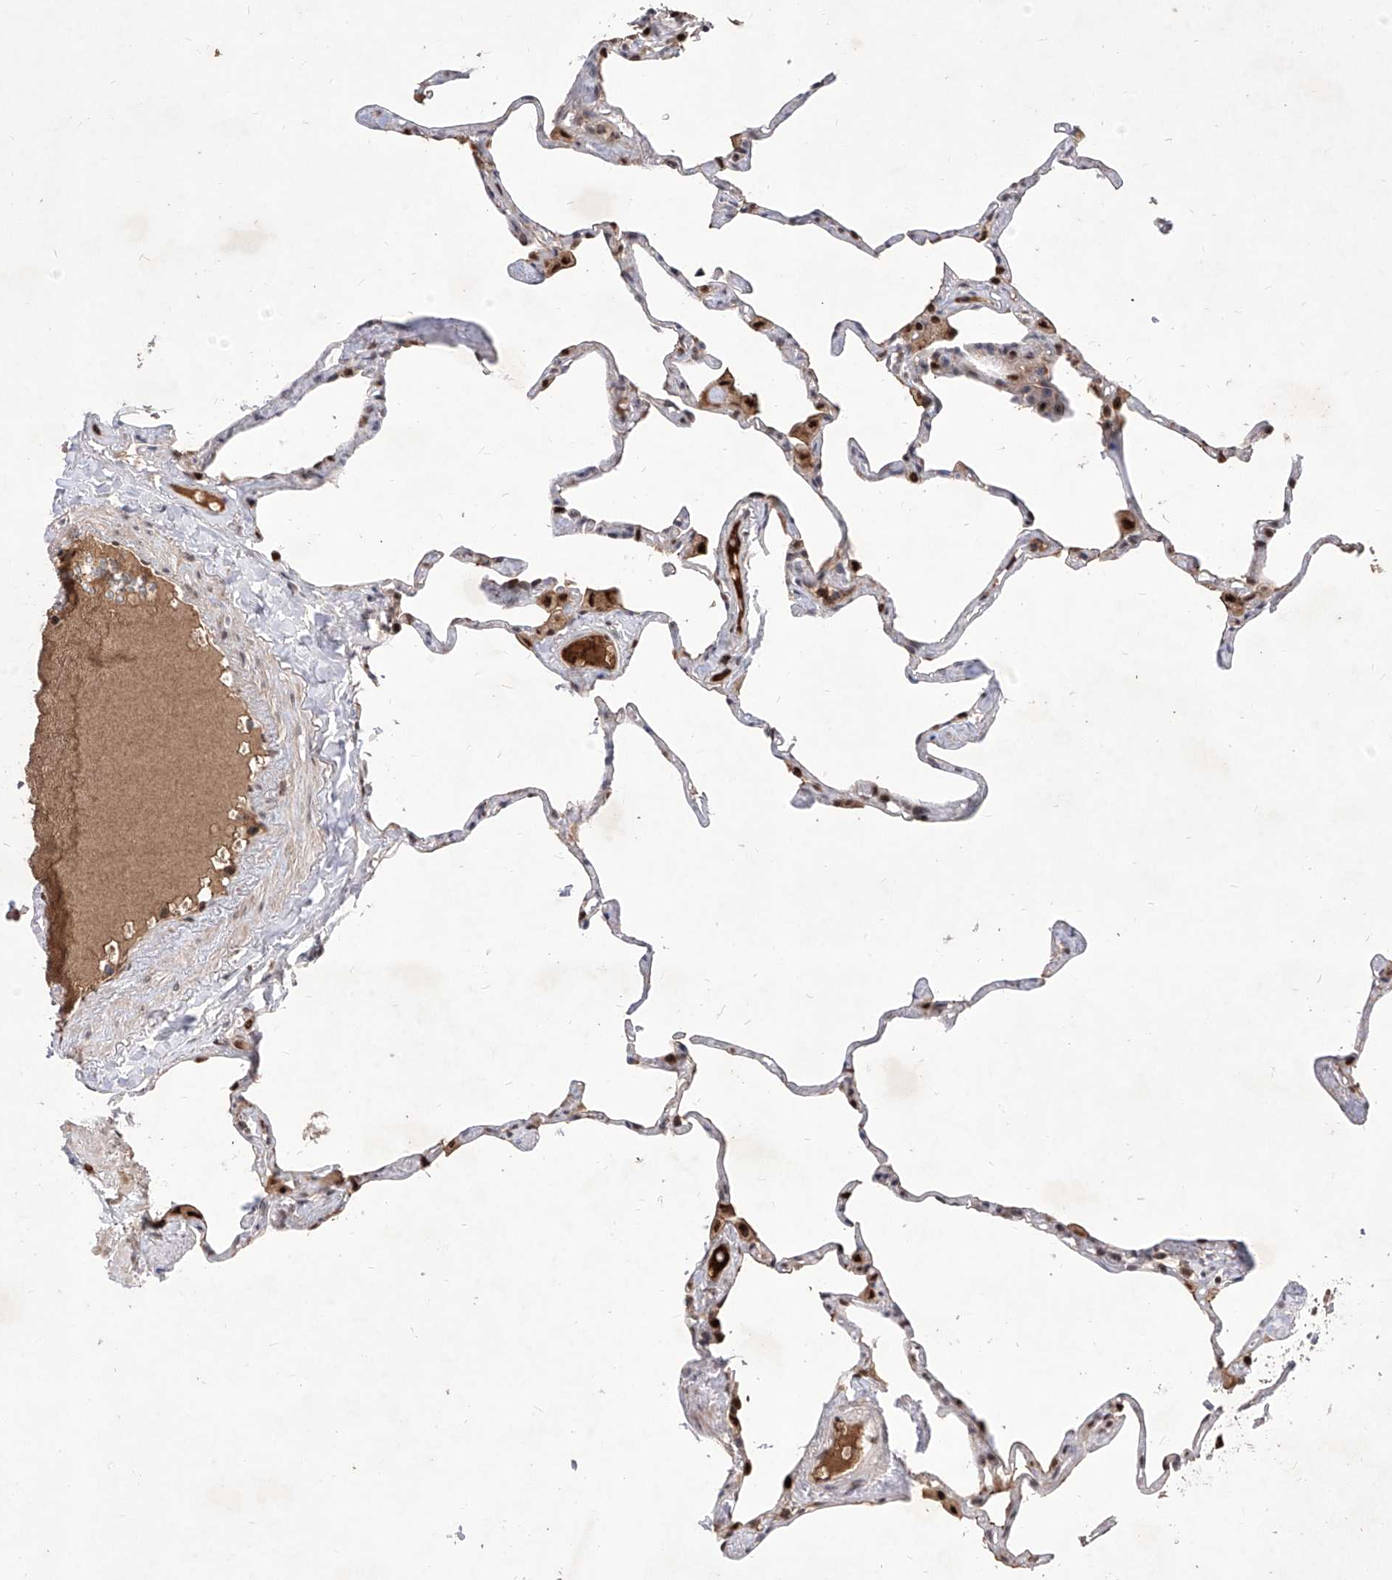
{"staining": {"intensity": "strong", "quantity": "<25%", "location": "nuclear"}, "tissue": "lung", "cell_type": "Alveolar cells", "image_type": "normal", "snomed": [{"axis": "morphology", "description": "Normal tissue, NOS"}, {"axis": "topography", "description": "Lung"}], "caption": "The immunohistochemical stain labels strong nuclear staining in alveolar cells of unremarkable lung. (DAB IHC, brown staining for protein, blue staining for nuclei).", "gene": "LGR4", "patient": {"sex": "male", "age": 65}}